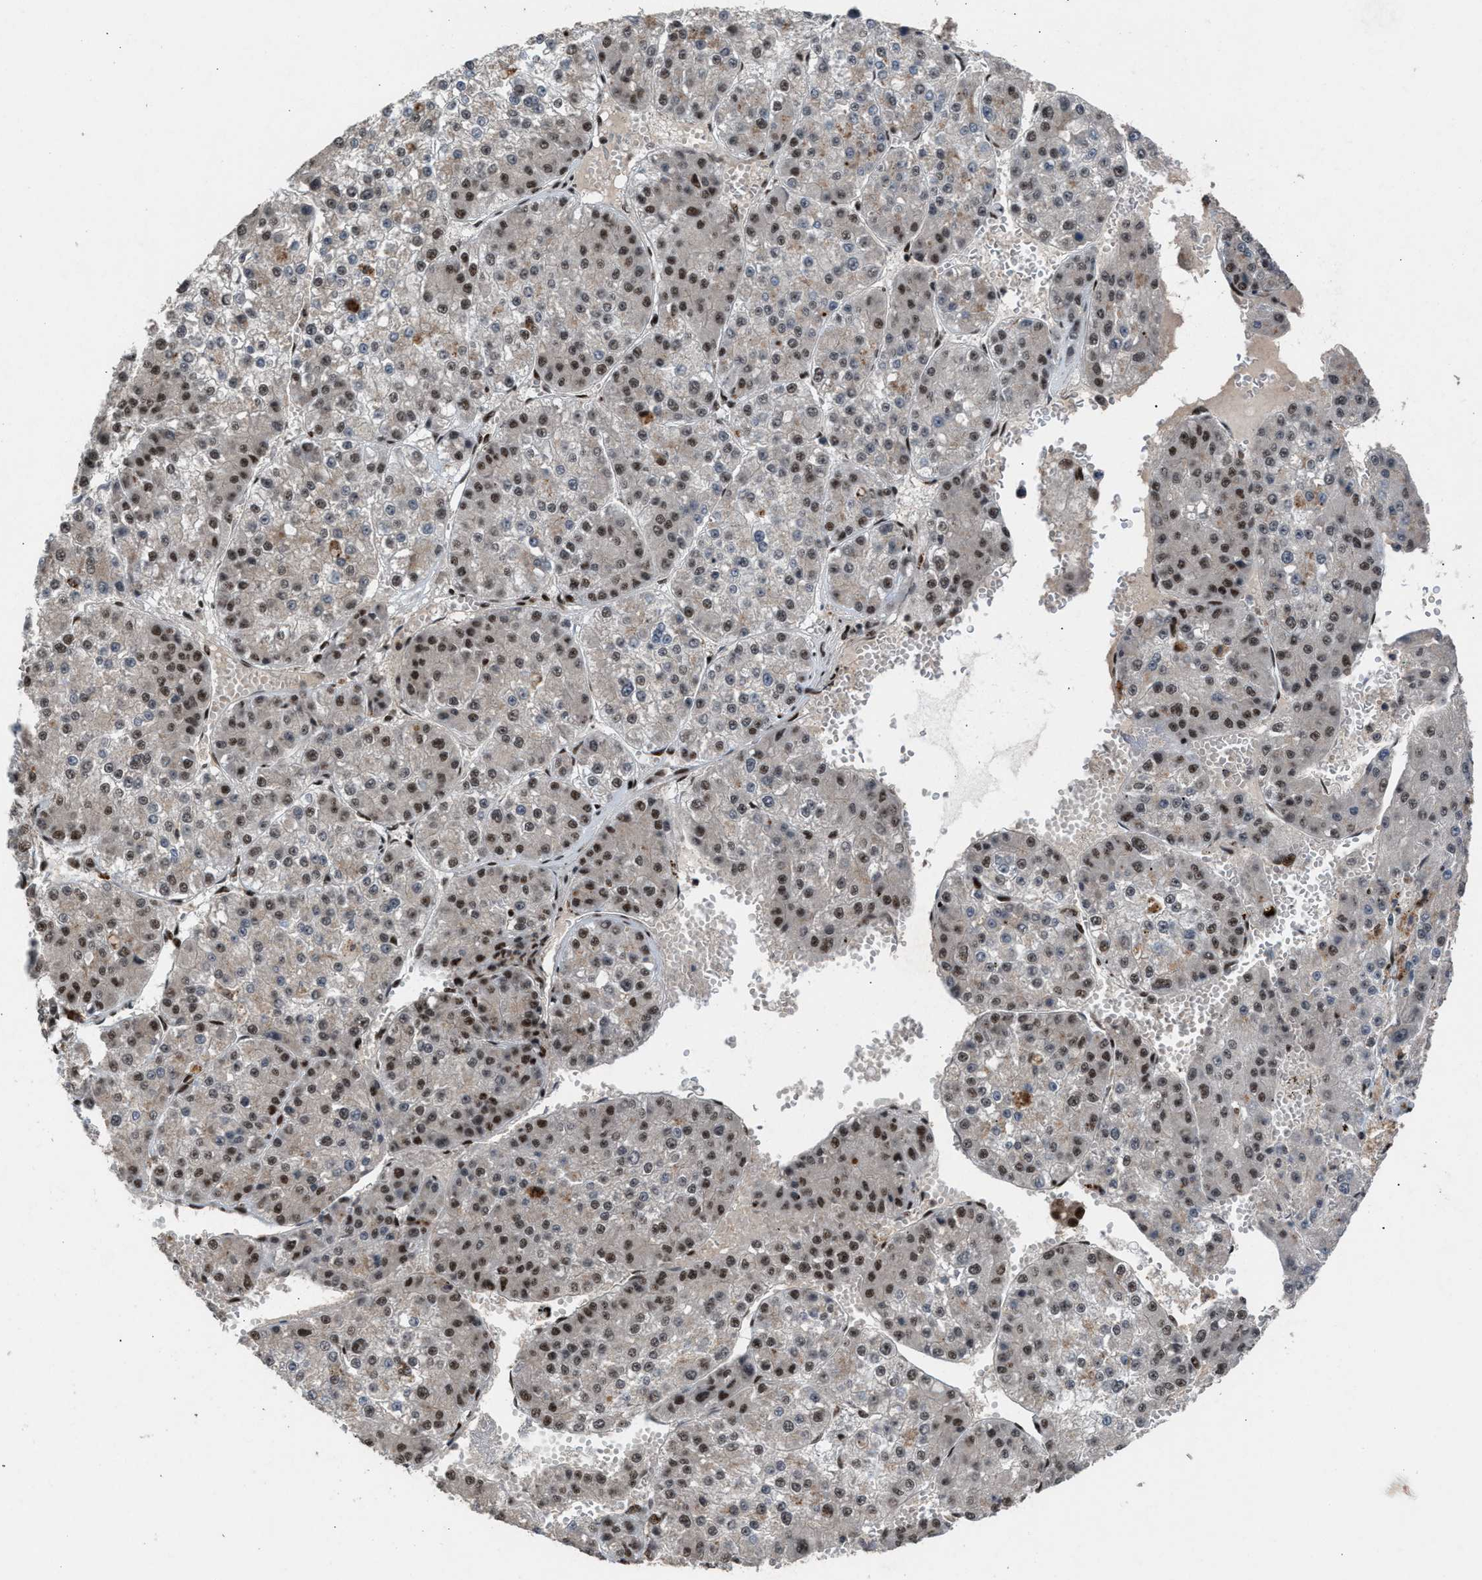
{"staining": {"intensity": "moderate", "quantity": ">75%", "location": "nuclear"}, "tissue": "liver cancer", "cell_type": "Tumor cells", "image_type": "cancer", "snomed": [{"axis": "morphology", "description": "Carcinoma, Hepatocellular, NOS"}, {"axis": "topography", "description": "Liver"}], "caption": "Protein expression analysis of human liver cancer (hepatocellular carcinoma) reveals moderate nuclear expression in approximately >75% of tumor cells.", "gene": "PRPF4", "patient": {"sex": "female", "age": 73}}